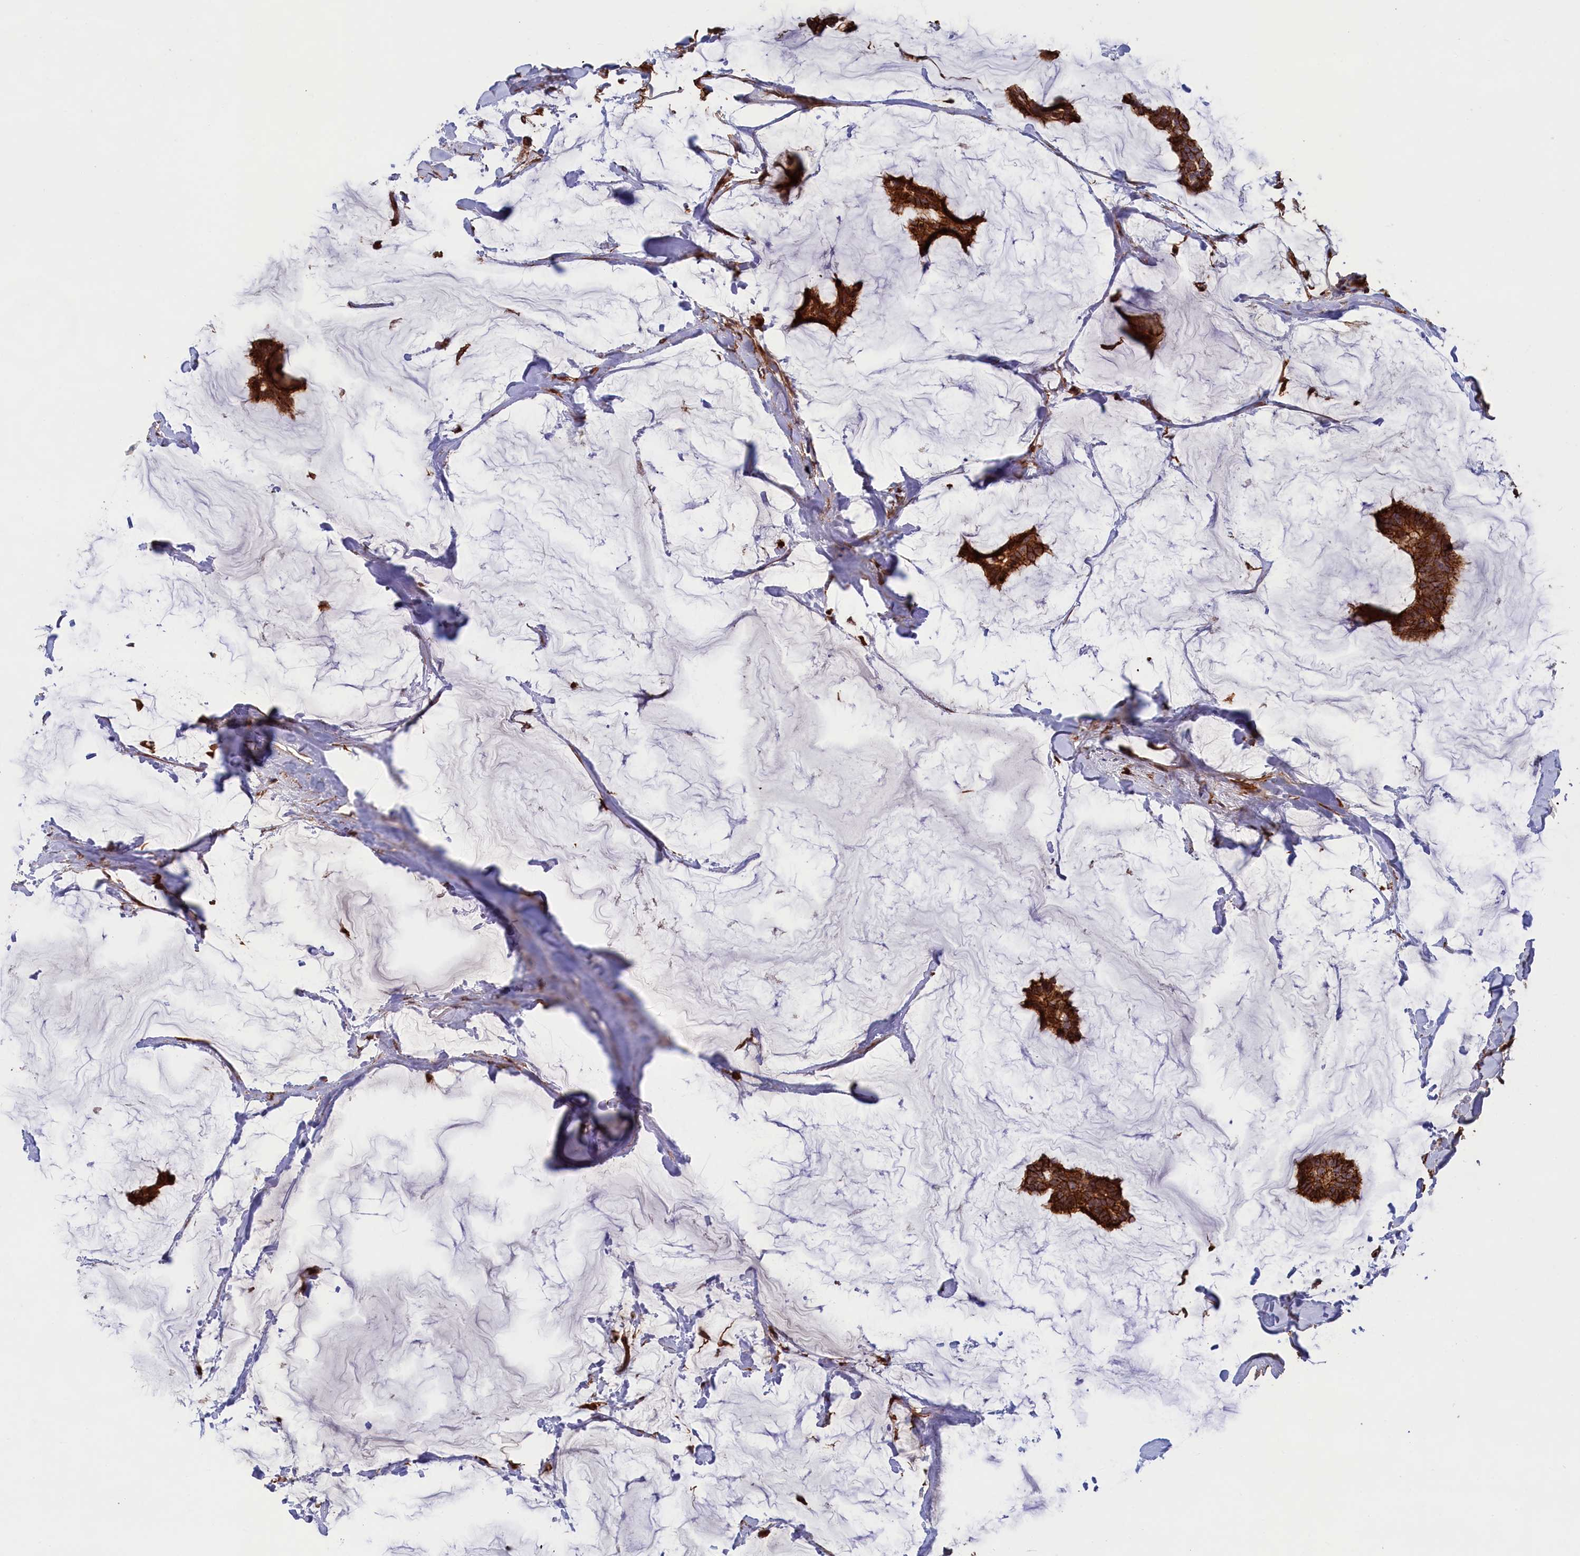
{"staining": {"intensity": "moderate", "quantity": ">75%", "location": "cytoplasmic/membranous"}, "tissue": "breast cancer", "cell_type": "Tumor cells", "image_type": "cancer", "snomed": [{"axis": "morphology", "description": "Duct carcinoma"}, {"axis": "topography", "description": "Breast"}], "caption": "Intraductal carcinoma (breast) was stained to show a protein in brown. There is medium levels of moderate cytoplasmic/membranous expression in approximately >75% of tumor cells. (Stains: DAB (3,3'-diaminobenzidine) in brown, nuclei in blue, Microscopy: brightfield microscopy at high magnification).", "gene": "ANKRD27", "patient": {"sex": "female", "age": 93}}